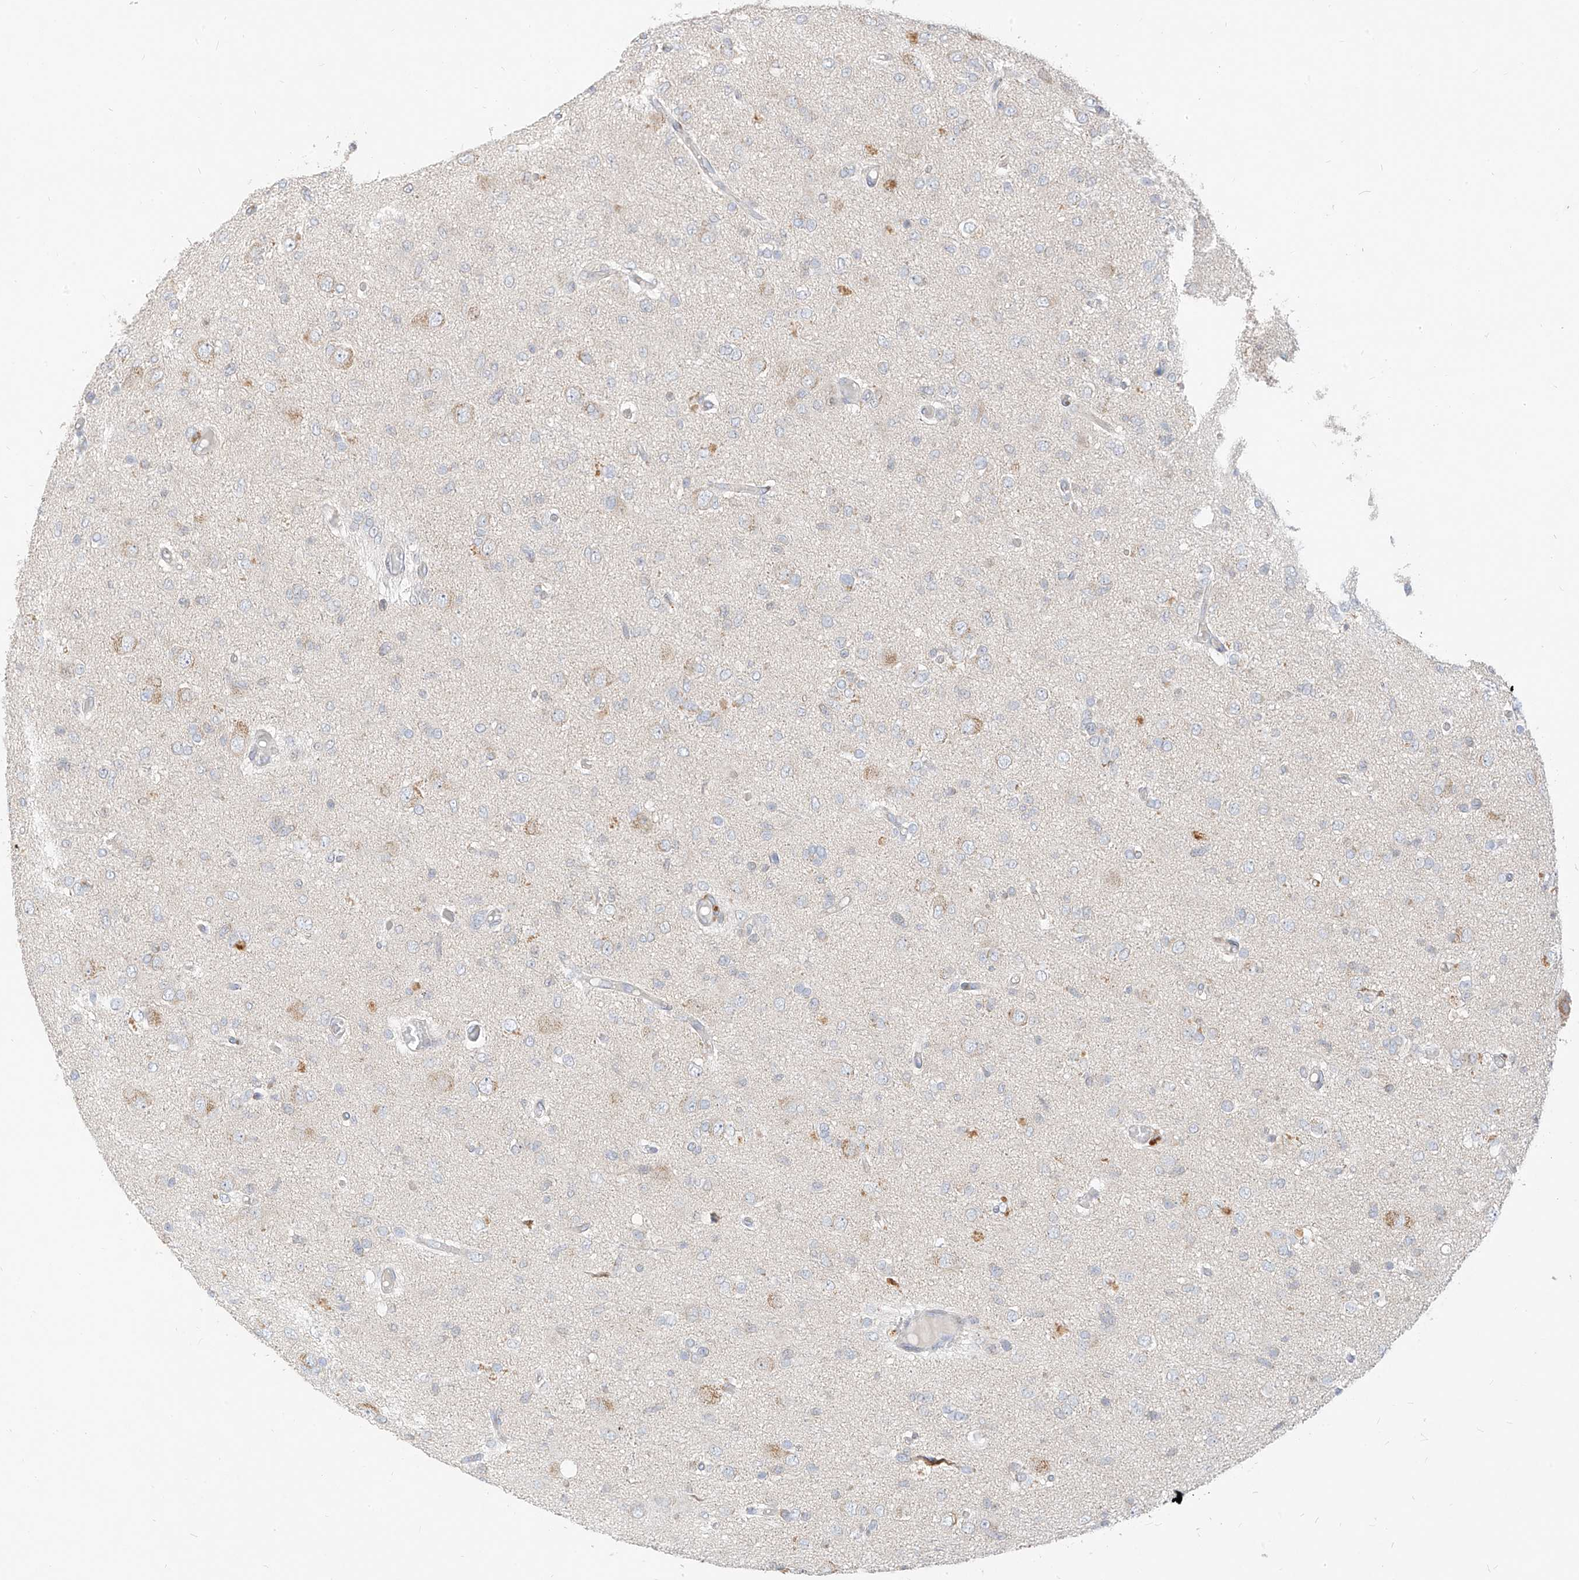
{"staining": {"intensity": "weak", "quantity": "<25%", "location": "cytoplasmic/membranous"}, "tissue": "glioma", "cell_type": "Tumor cells", "image_type": "cancer", "snomed": [{"axis": "morphology", "description": "Glioma, malignant, High grade"}, {"axis": "topography", "description": "Brain"}], "caption": "Protein analysis of malignant high-grade glioma demonstrates no significant staining in tumor cells.", "gene": "STT3A", "patient": {"sex": "female", "age": 59}}